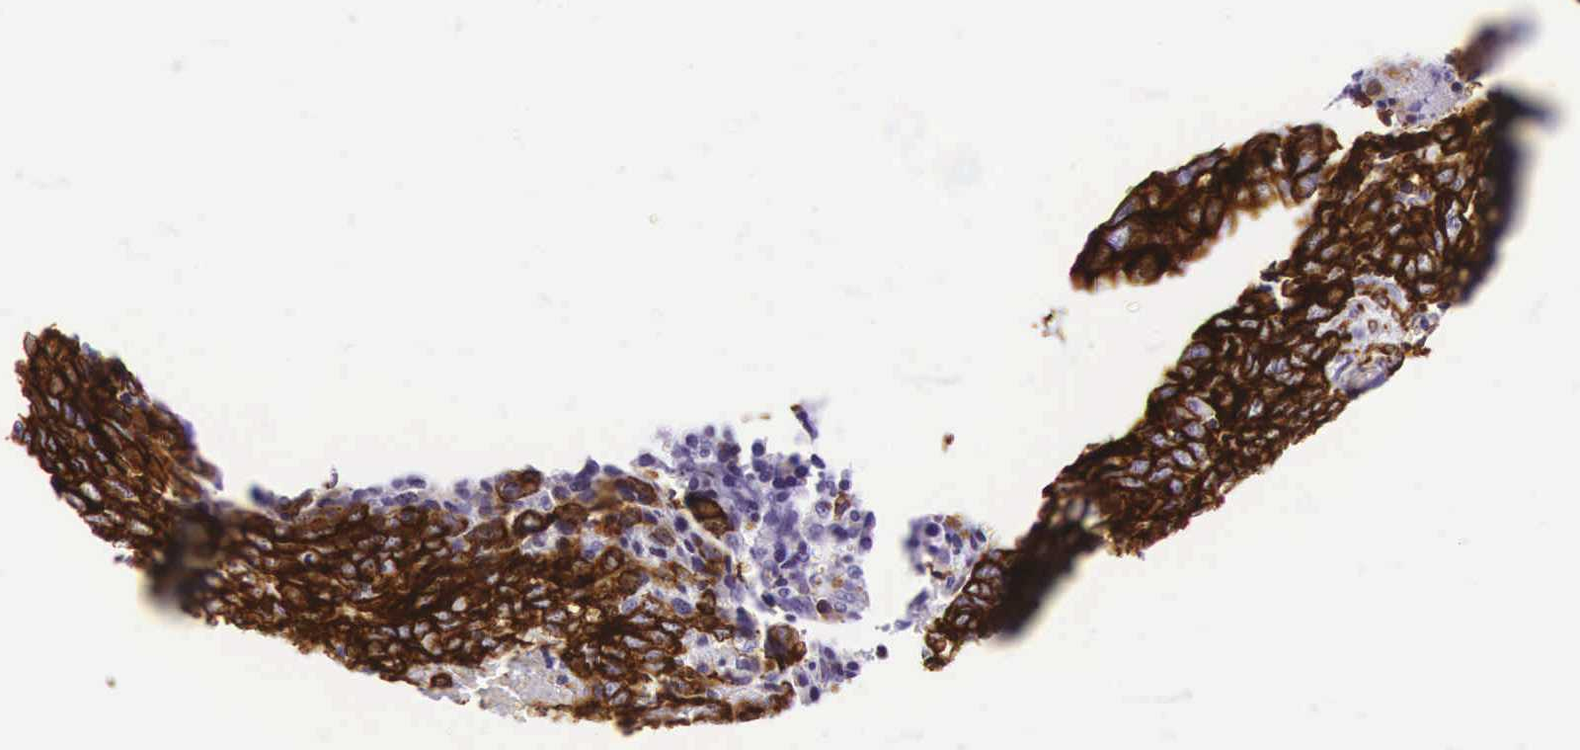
{"staining": {"intensity": "strong", "quantity": ">75%", "location": "cytoplasmic/membranous"}, "tissue": "ovarian cancer", "cell_type": "Tumor cells", "image_type": "cancer", "snomed": [{"axis": "morphology", "description": "Carcinoma, endometroid"}, {"axis": "topography", "description": "Ovary"}], "caption": "Protein expression analysis of ovarian endometroid carcinoma reveals strong cytoplasmic/membranous expression in approximately >75% of tumor cells. The staining was performed using DAB (3,3'-diaminobenzidine), with brown indicating positive protein expression. Nuclei are stained blue with hematoxylin.", "gene": "KRT18", "patient": {"sex": "female", "age": 75}}